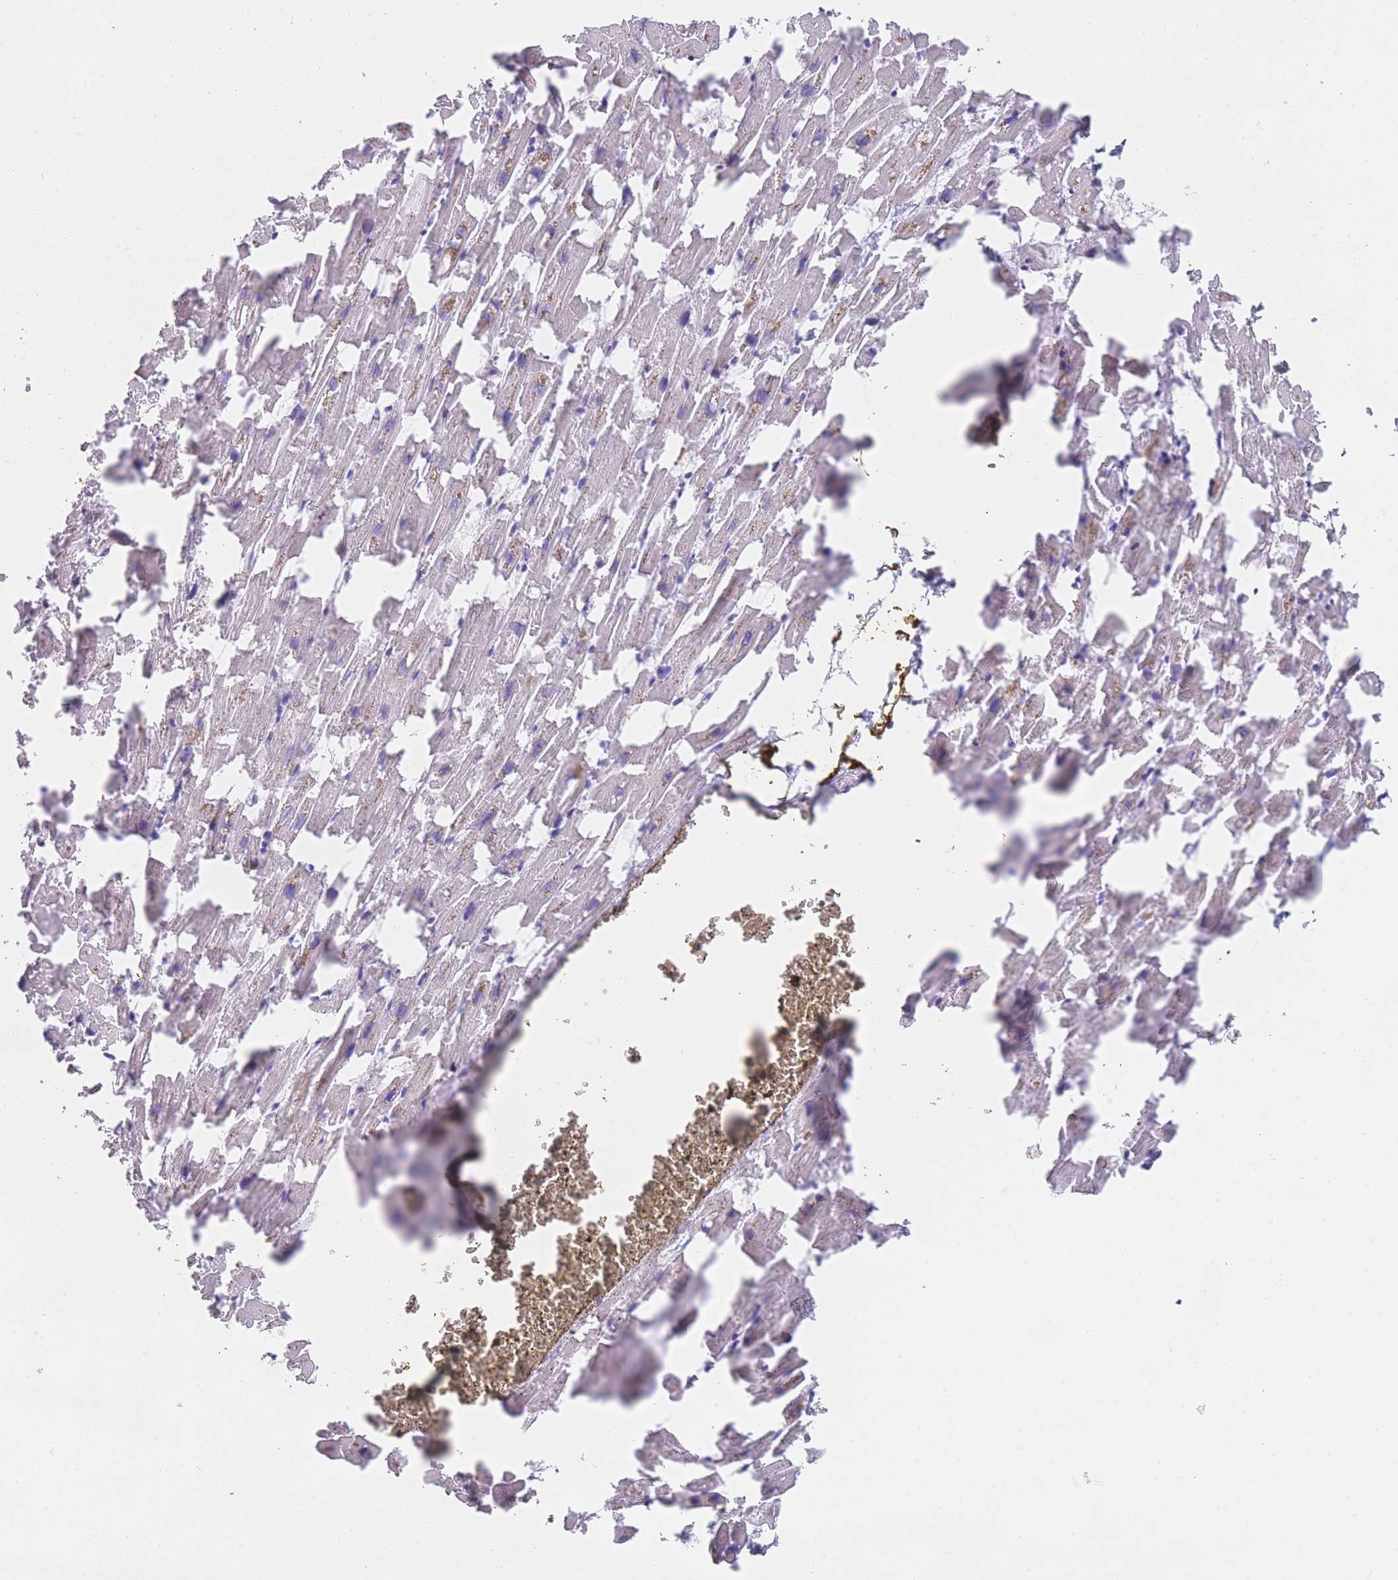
{"staining": {"intensity": "moderate", "quantity": "25%-75%", "location": "cytoplasmic/membranous"}, "tissue": "heart muscle", "cell_type": "Cardiomyocytes", "image_type": "normal", "snomed": [{"axis": "morphology", "description": "Normal tissue, NOS"}, {"axis": "topography", "description": "Heart"}], "caption": "The immunohistochemical stain labels moderate cytoplasmic/membranous positivity in cardiomyocytes of benign heart muscle.", "gene": "MRPS14", "patient": {"sex": "female", "age": 64}}